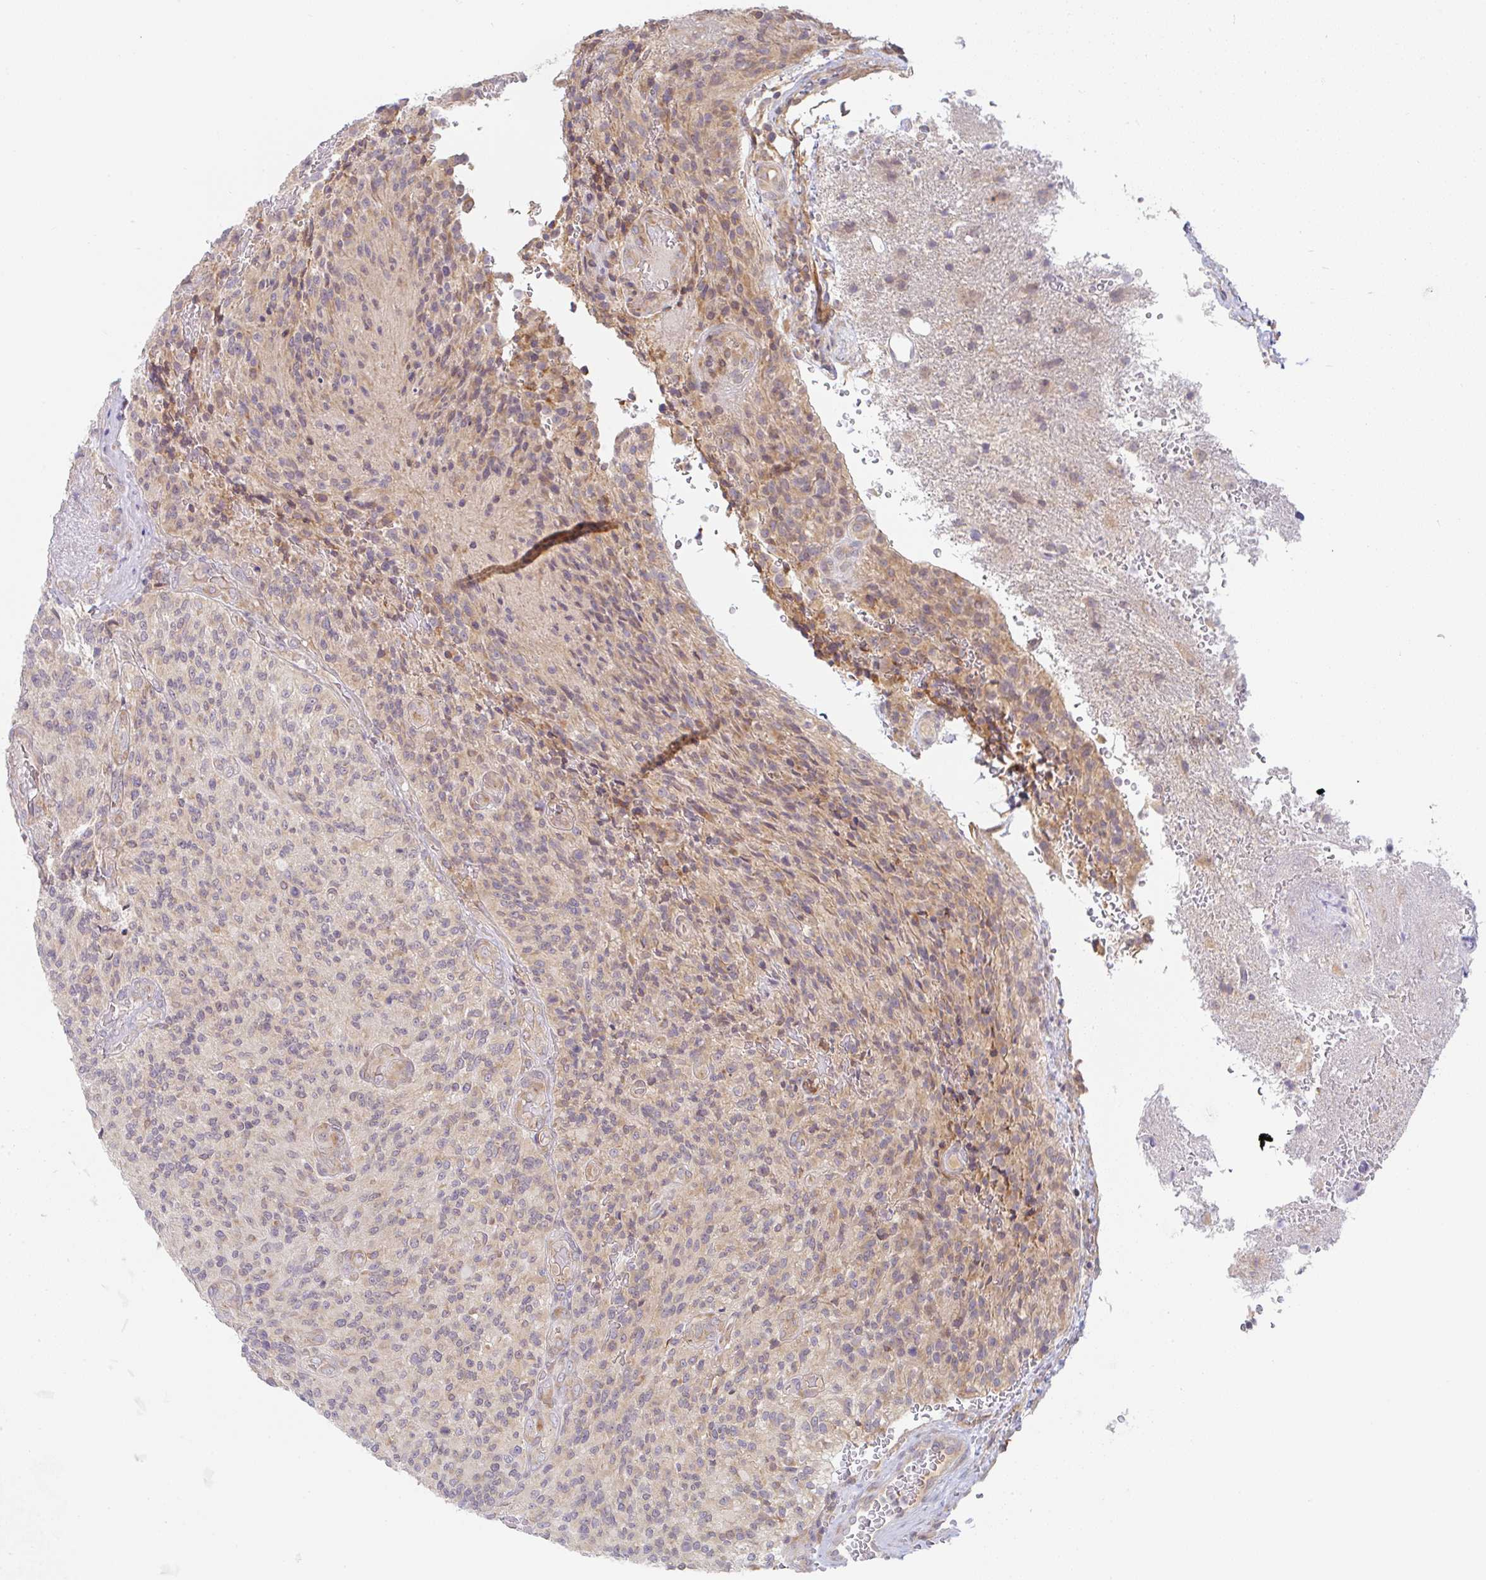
{"staining": {"intensity": "moderate", "quantity": "<25%", "location": "cytoplasmic/membranous"}, "tissue": "glioma", "cell_type": "Tumor cells", "image_type": "cancer", "snomed": [{"axis": "morphology", "description": "Normal tissue, NOS"}, {"axis": "morphology", "description": "Glioma, malignant, High grade"}, {"axis": "topography", "description": "Cerebral cortex"}], "caption": "Immunohistochemical staining of human malignant glioma (high-grade) exhibits low levels of moderate cytoplasmic/membranous protein expression in approximately <25% of tumor cells.", "gene": "DERL2", "patient": {"sex": "male", "age": 56}}